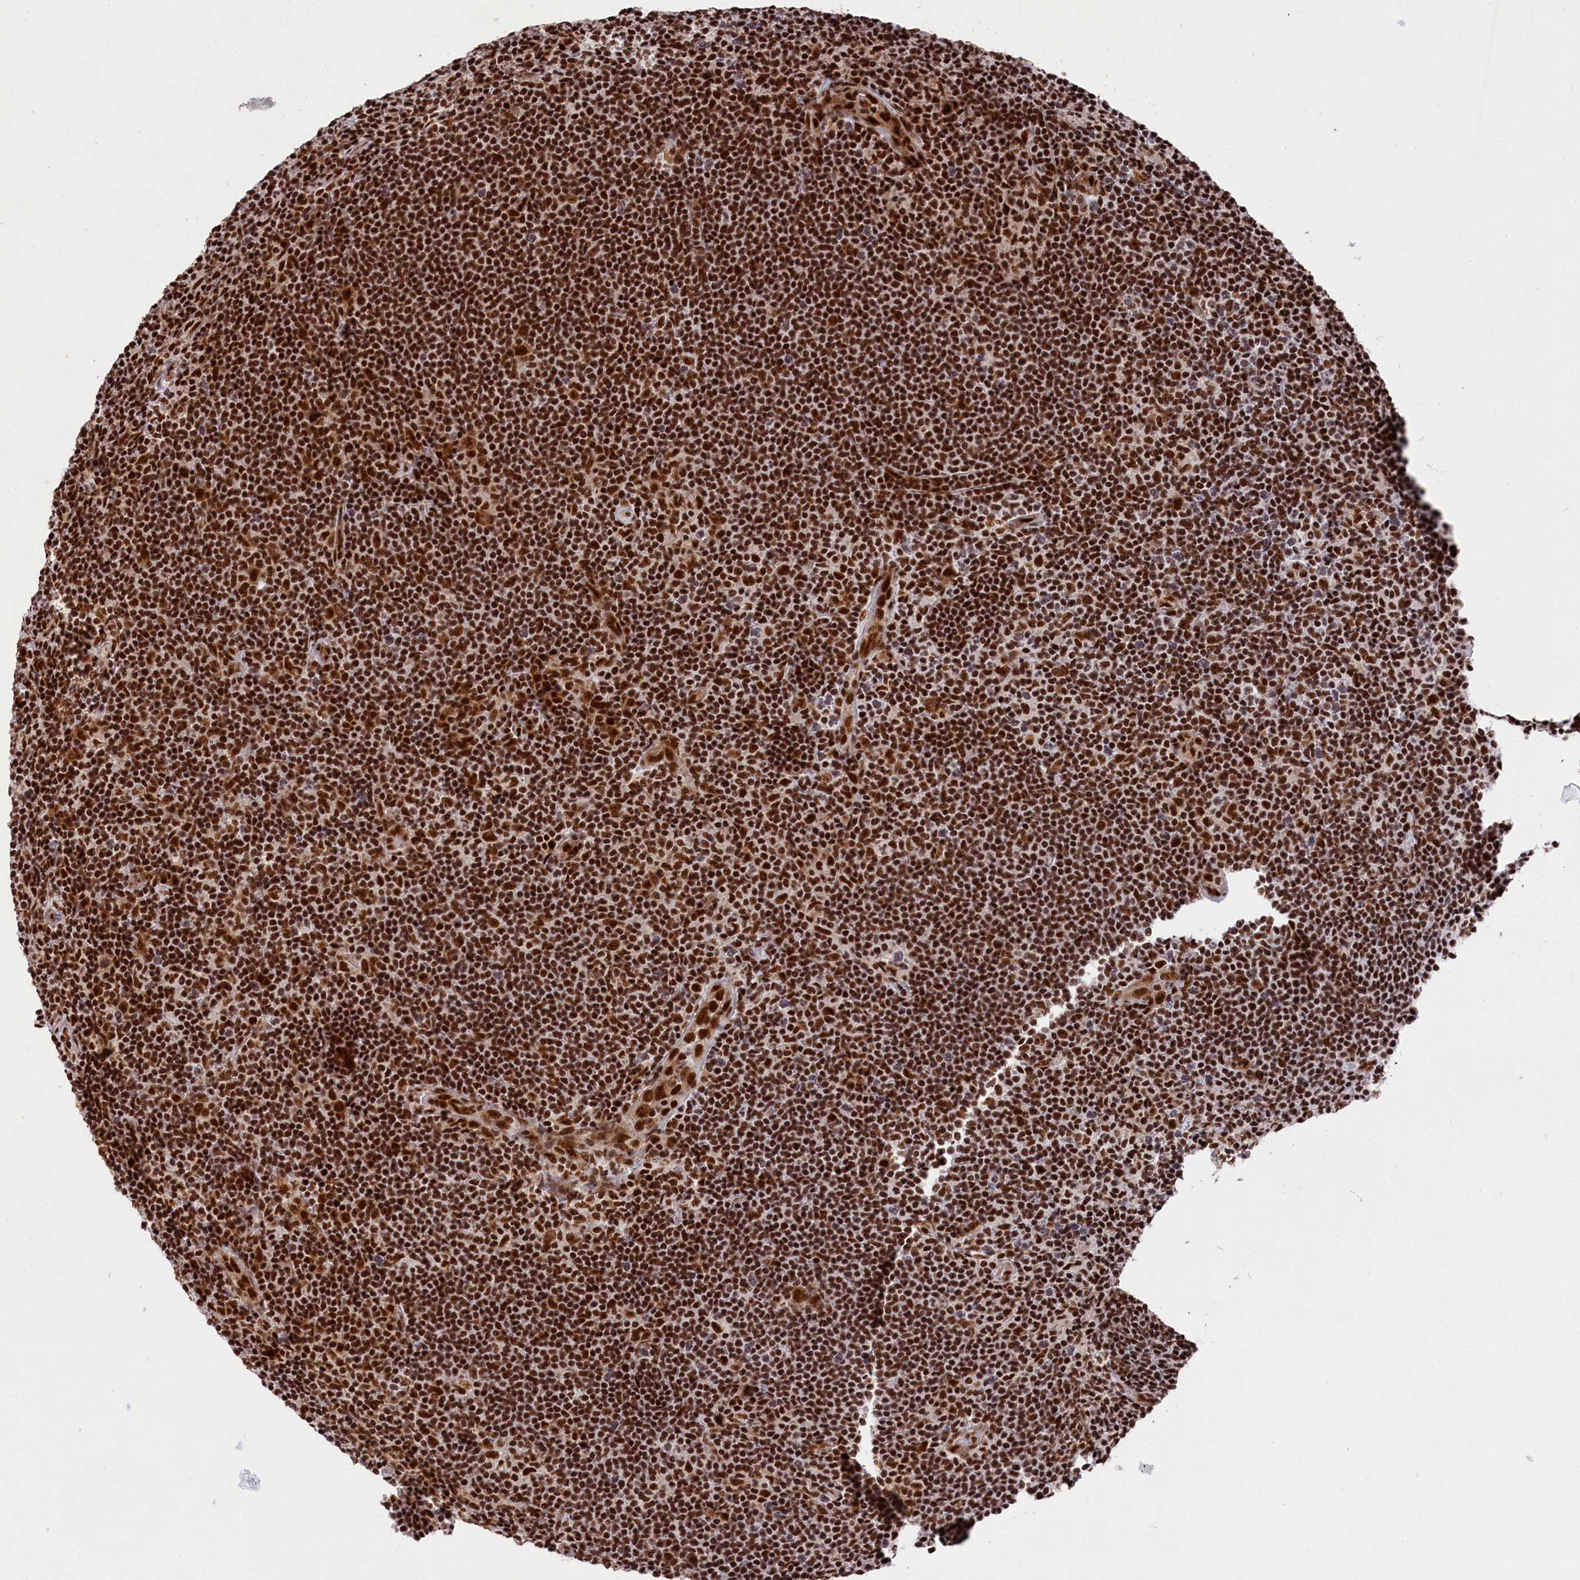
{"staining": {"intensity": "strong", "quantity": ">75%", "location": "nuclear"}, "tissue": "lymphoma", "cell_type": "Tumor cells", "image_type": "cancer", "snomed": [{"axis": "morphology", "description": "Hodgkin's disease, NOS"}, {"axis": "topography", "description": "Lymph node"}], "caption": "Hodgkin's disease tissue shows strong nuclear positivity in approximately >75% of tumor cells", "gene": "PRPF31", "patient": {"sex": "female", "age": 57}}